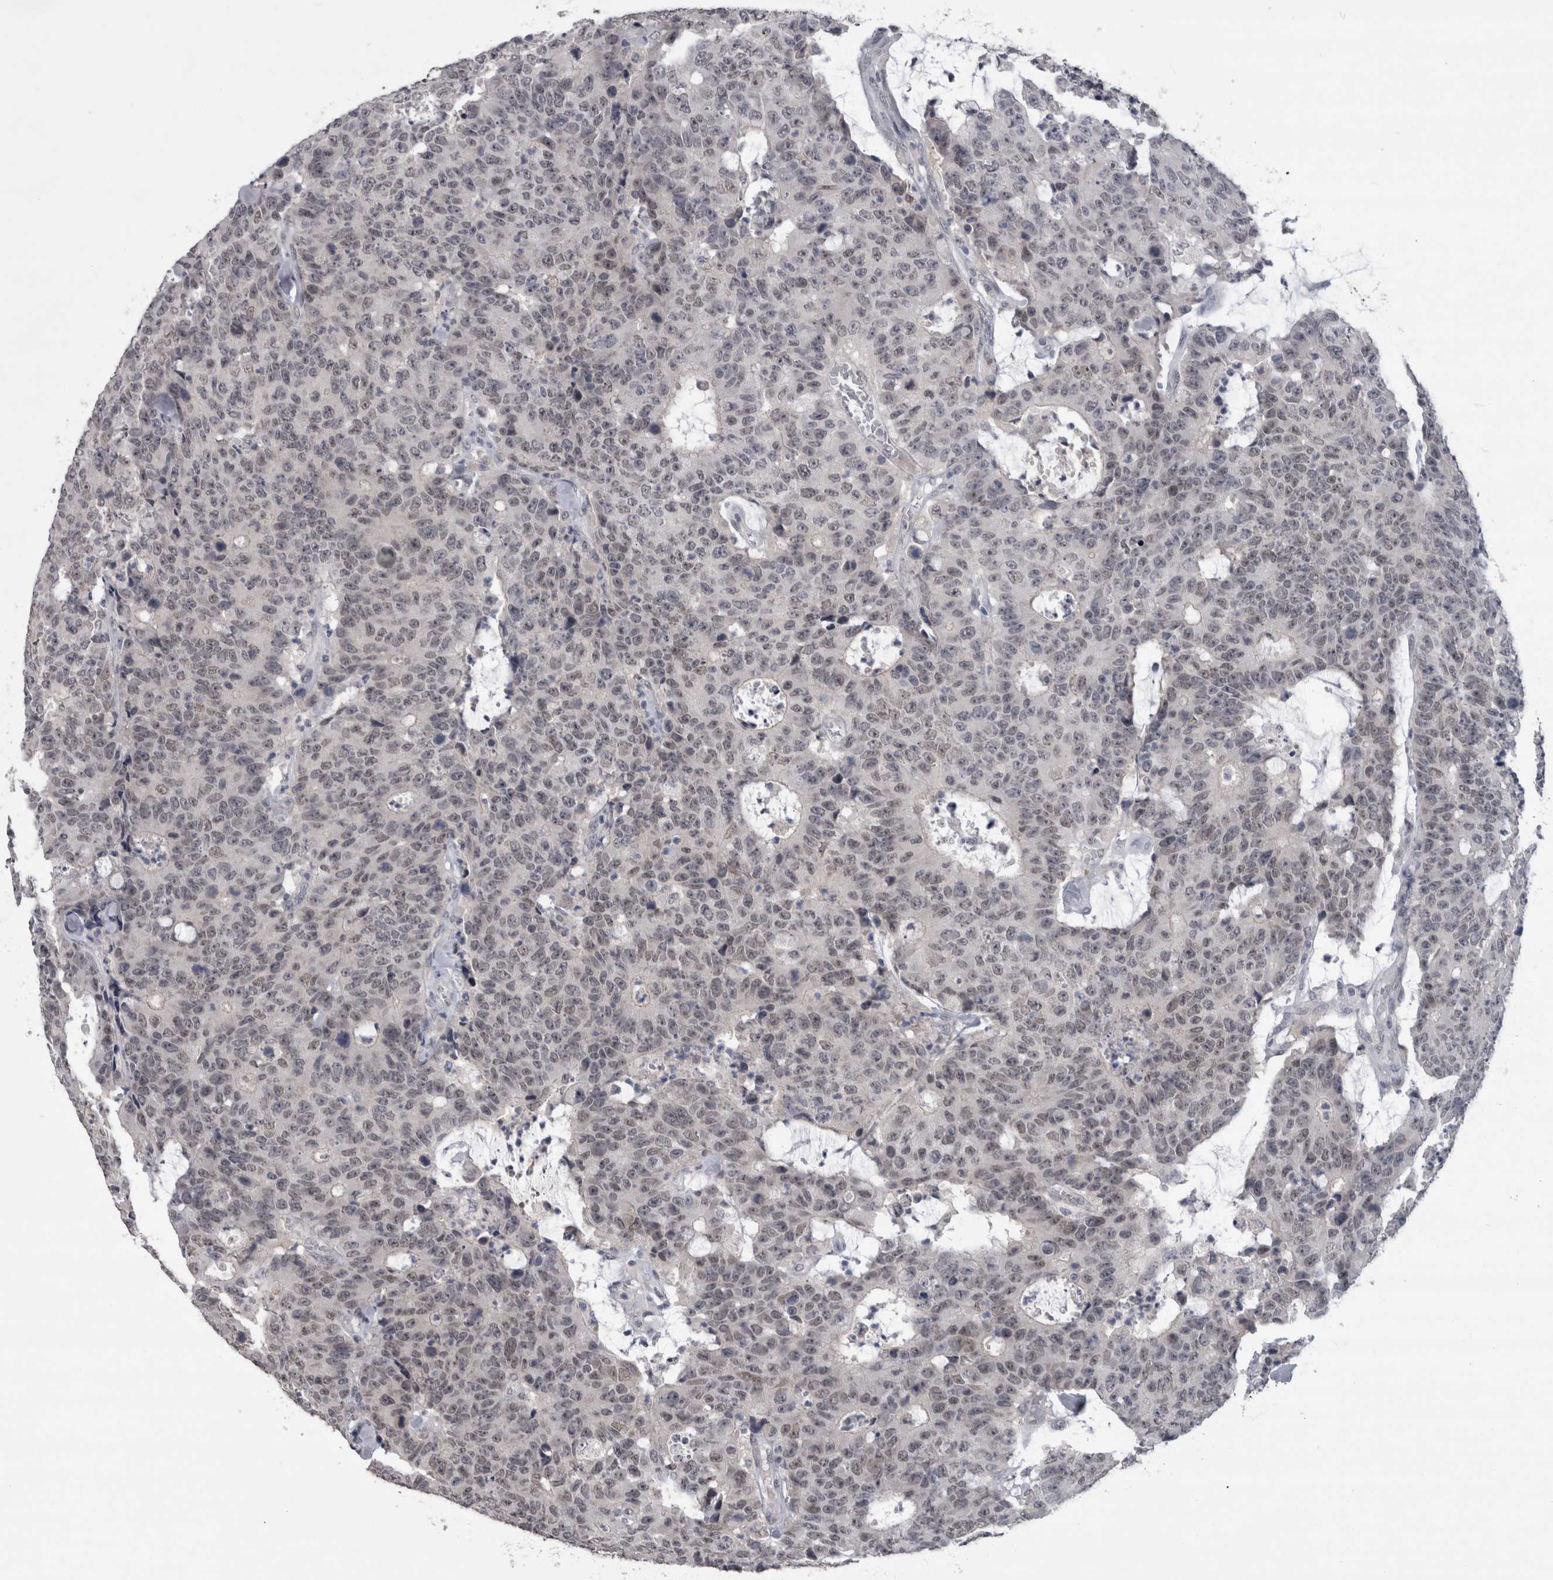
{"staining": {"intensity": "weak", "quantity": ">75%", "location": "nuclear"}, "tissue": "colorectal cancer", "cell_type": "Tumor cells", "image_type": "cancer", "snomed": [{"axis": "morphology", "description": "Adenocarcinoma, NOS"}, {"axis": "topography", "description": "Colon"}], "caption": "Colorectal cancer stained with a protein marker exhibits weak staining in tumor cells.", "gene": "PAX5", "patient": {"sex": "female", "age": 86}}